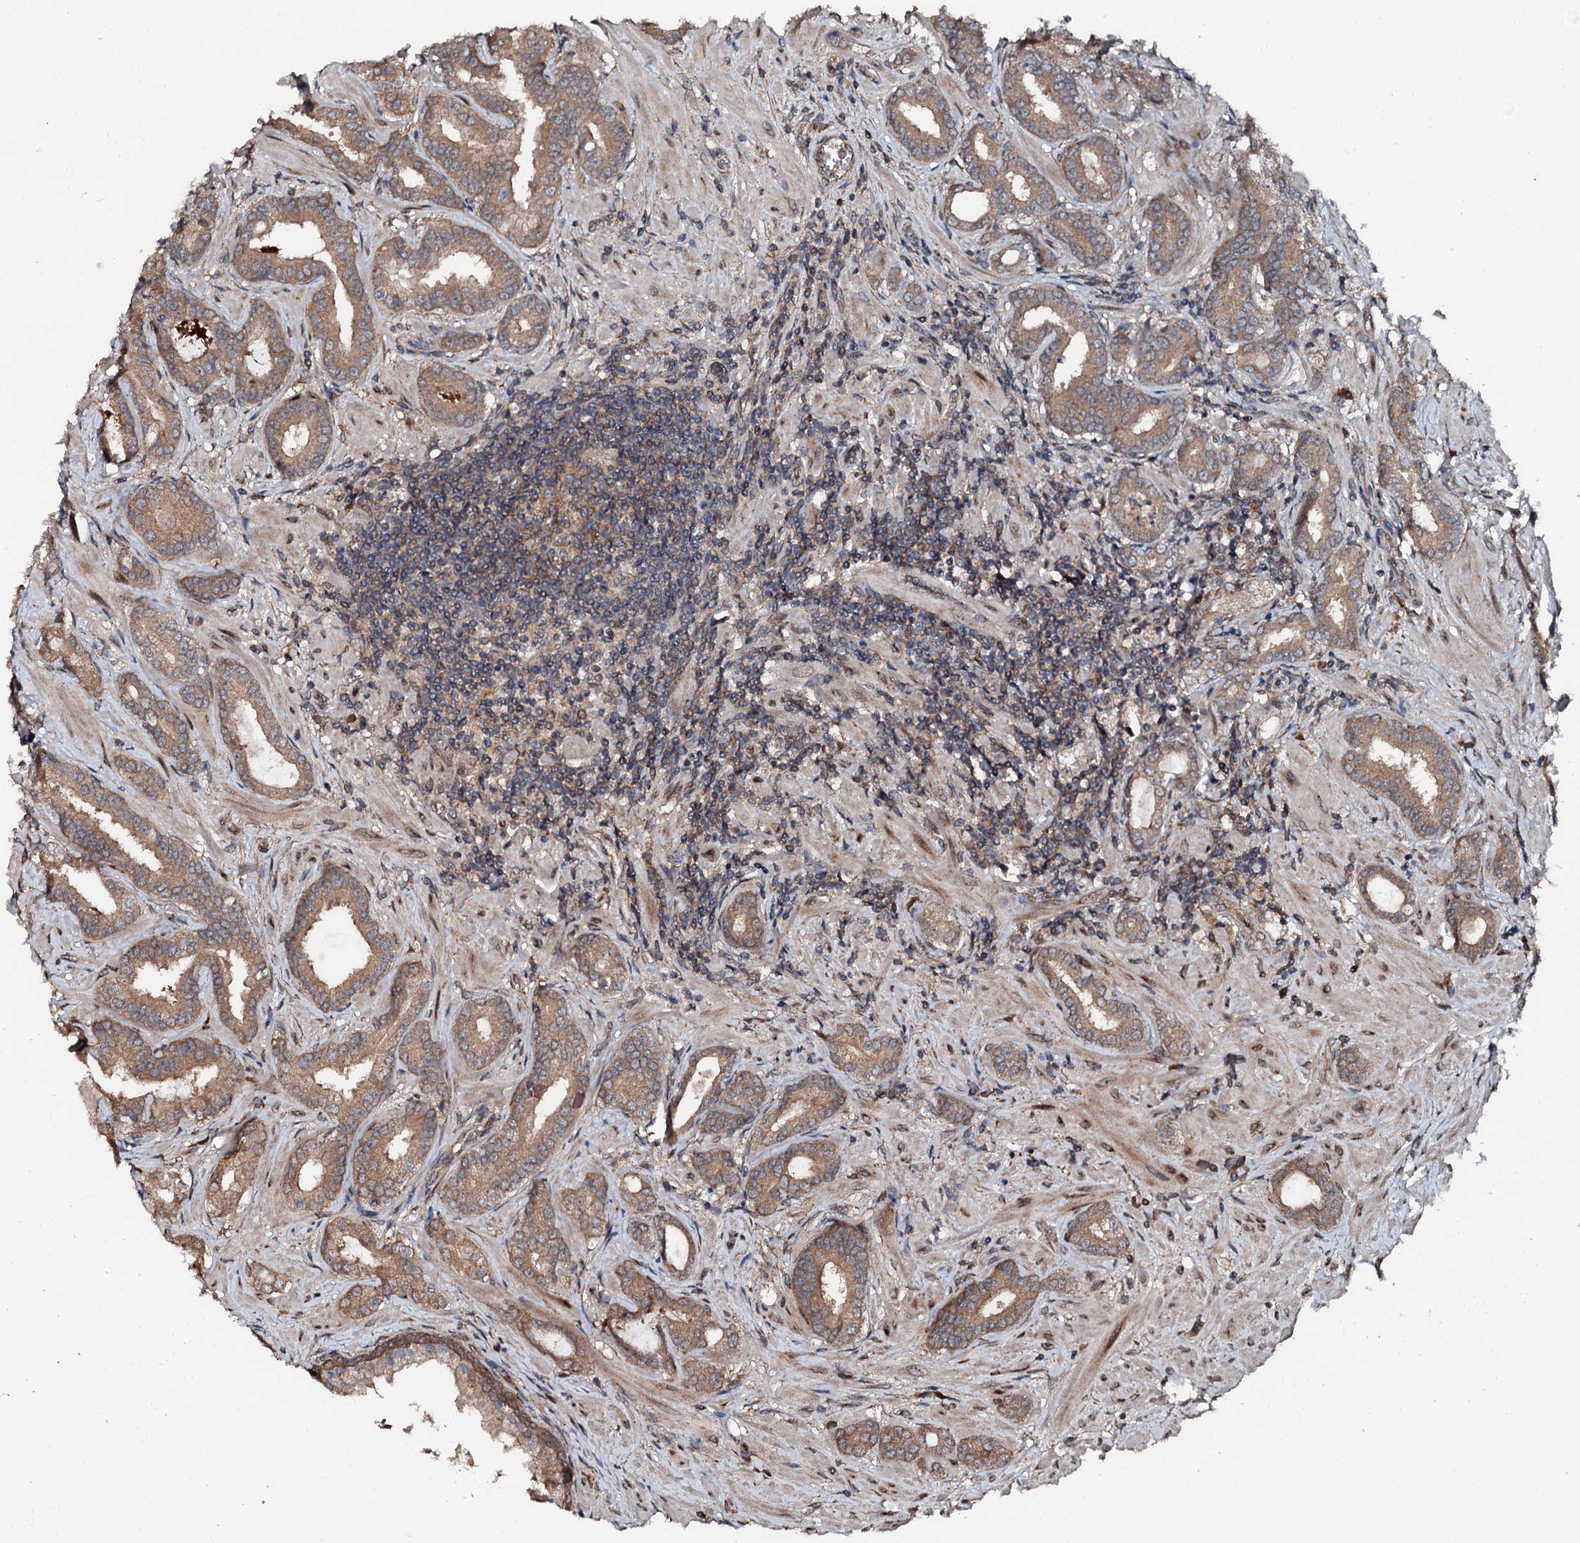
{"staining": {"intensity": "moderate", "quantity": ">75%", "location": "cytoplasmic/membranous"}, "tissue": "prostate cancer", "cell_type": "Tumor cells", "image_type": "cancer", "snomed": [{"axis": "morphology", "description": "Adenocarcinoma, High grade"}, {"axis": "topography", "description": "Prostate"}], "caption": "The photomicrograph demonstrates staining of adenocarcinoma (high-grade) (prostate), revealing moderate cytoplasmic/membranous protein staining (brown color) within tumor cells.", "gene": "FLYWCH1", "patient": {"sex": "male", "age": 64}}